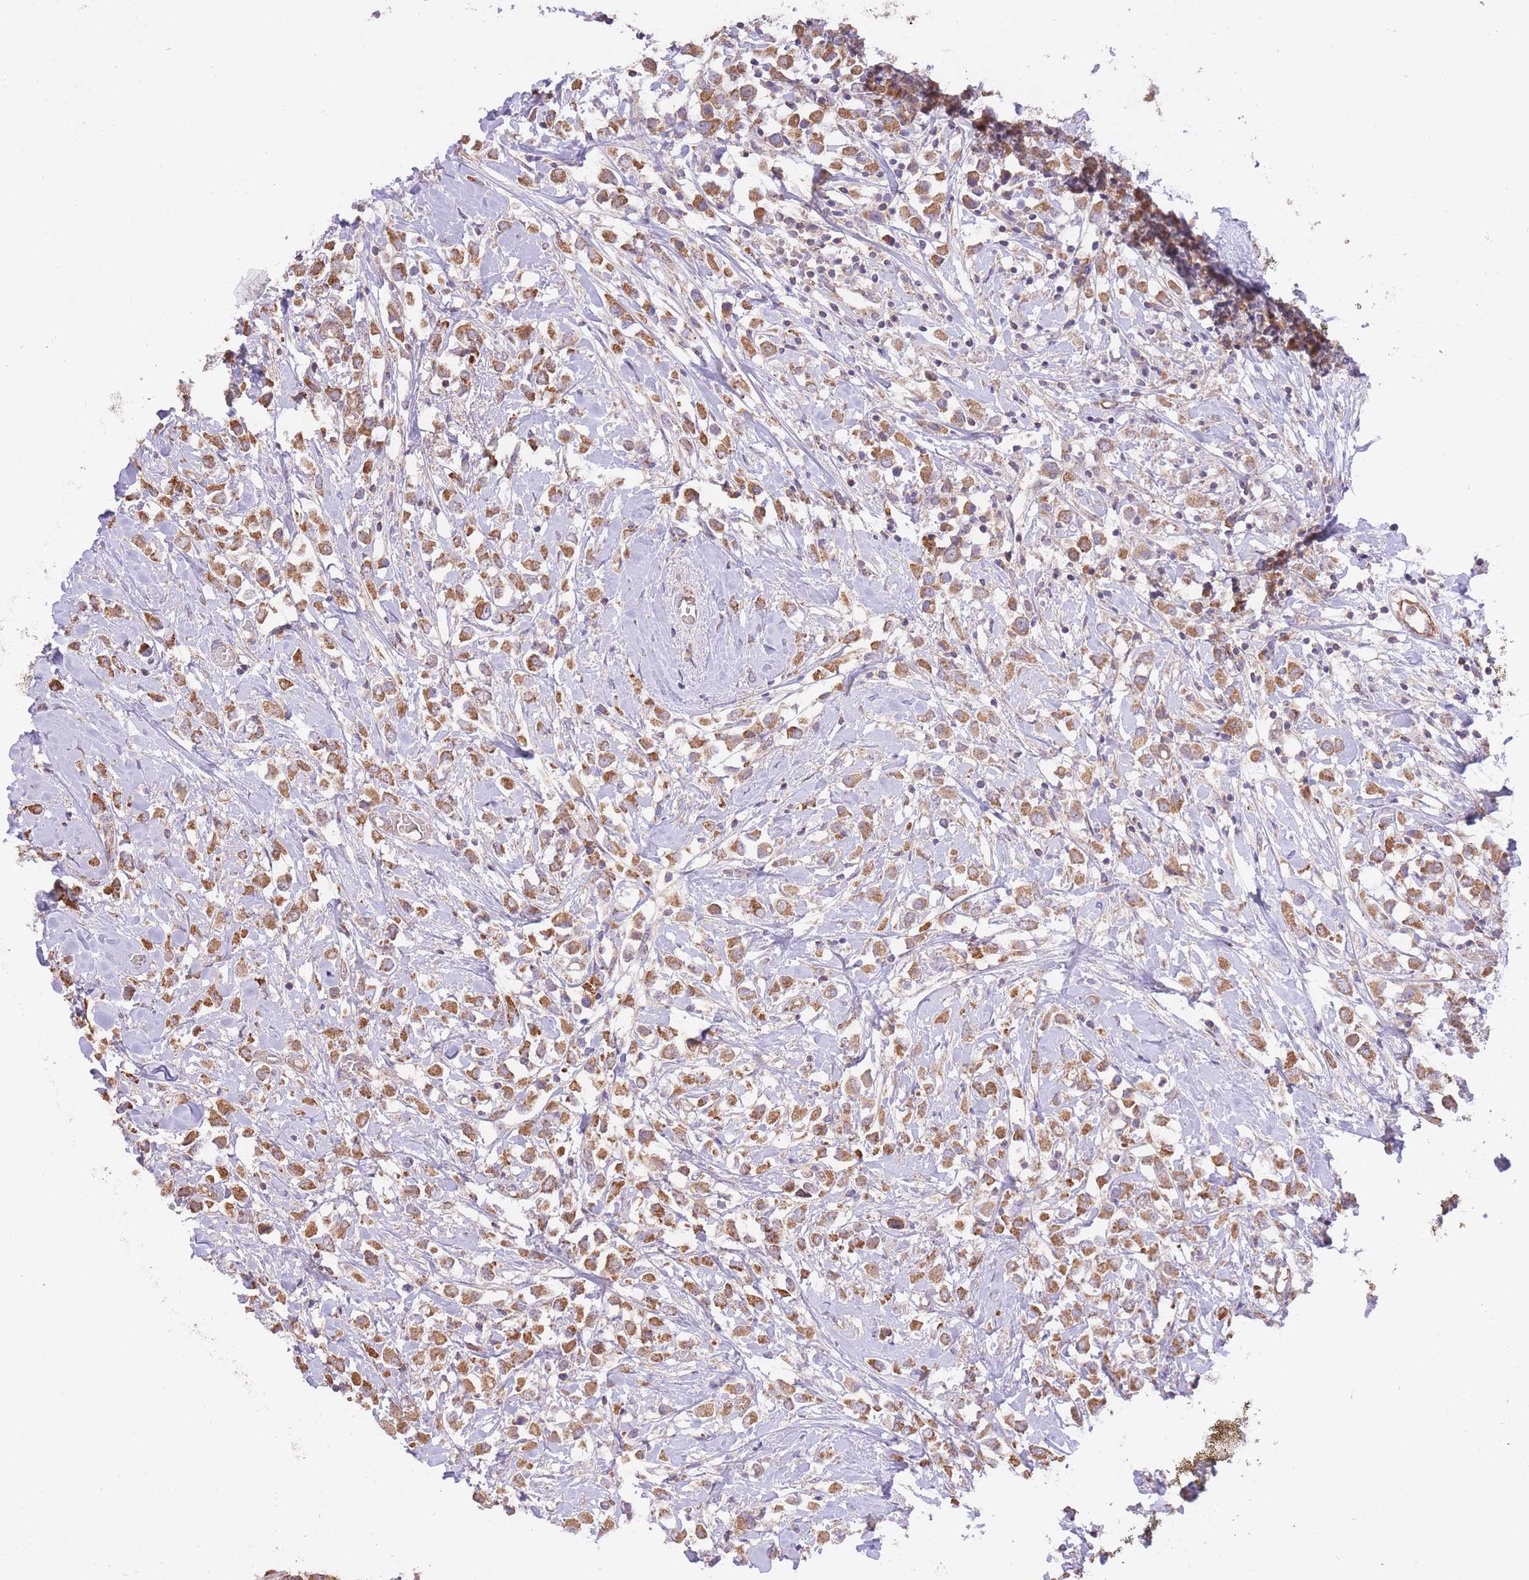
{"staining": {"intensity": "moderate", "quantity": ">75%", "location": "cytoplasmic/membranous"}, "tissue": "breast cancer", "cell_type": "Tumor cells", "image_type": "cancer", "snomed": [{"axis": "morphology", "description": "Duct carcinoma"}, {"axis": "topography", "description": "Breast"}], "caption": "Human breast cancer (intraductal carcinoma) stained with a protein marker reveals moderate staining in tumor cells.", "gene": "PREP", "patient": {"sex": "female", "age": 61}}